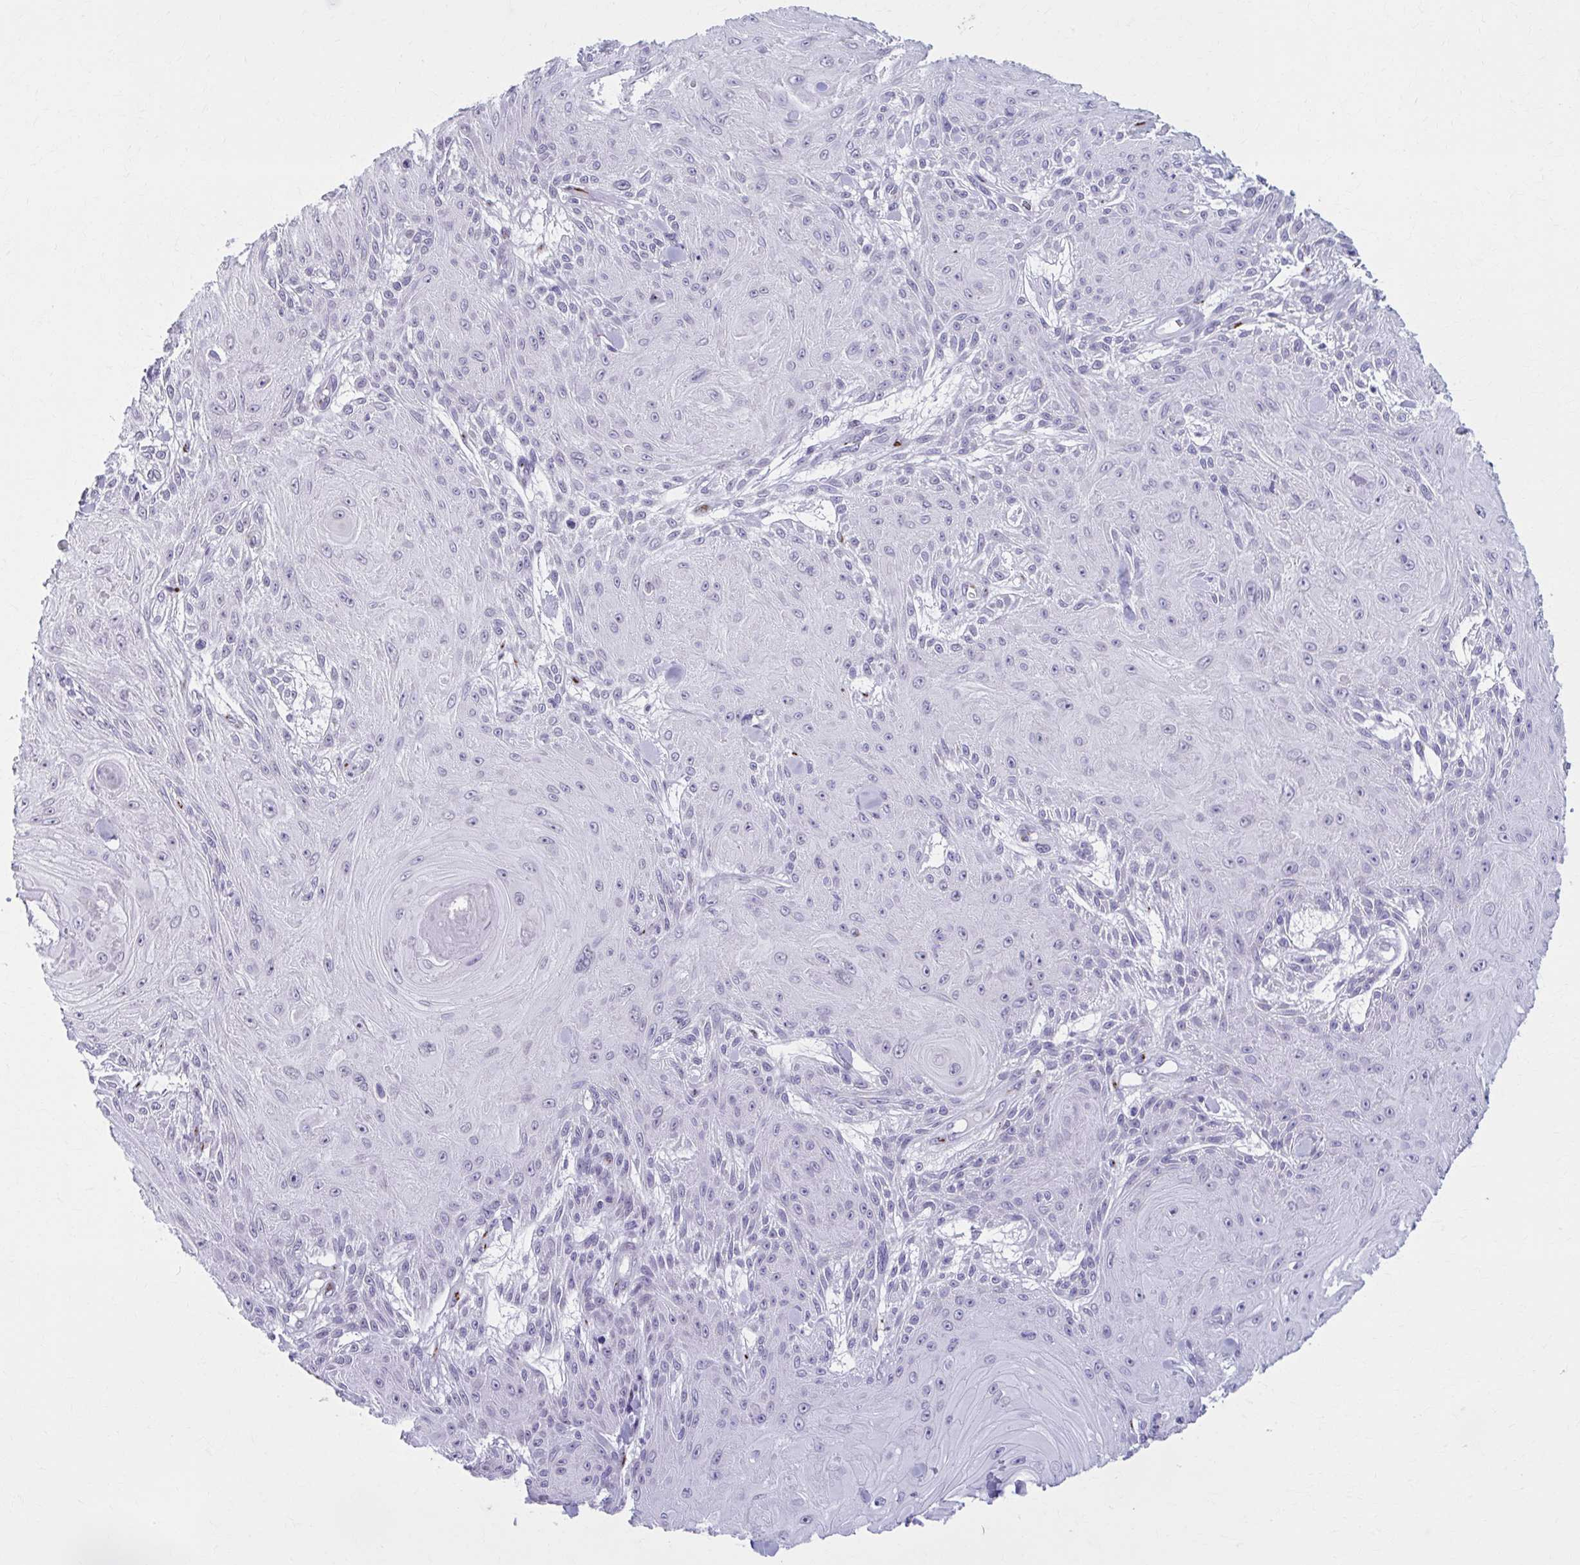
{"staining": {"intensity": "negative", "quantity": "none", "location": "none"}, "tissue": "skin cancer", "cell_type": "Tumor cells", "image_type": "cancer", "snomed": [{"axis": "morphology", "description": "Squamous cell carcinoma, NOS"}, {"axis": "topography", "description": "Skin"}], "caption": "Skin cancer stained for a protein using IHC demonstrates no staining tumor cells.", "gene": "ZNF682", "patient": {"sex": "male", "age": 88}}